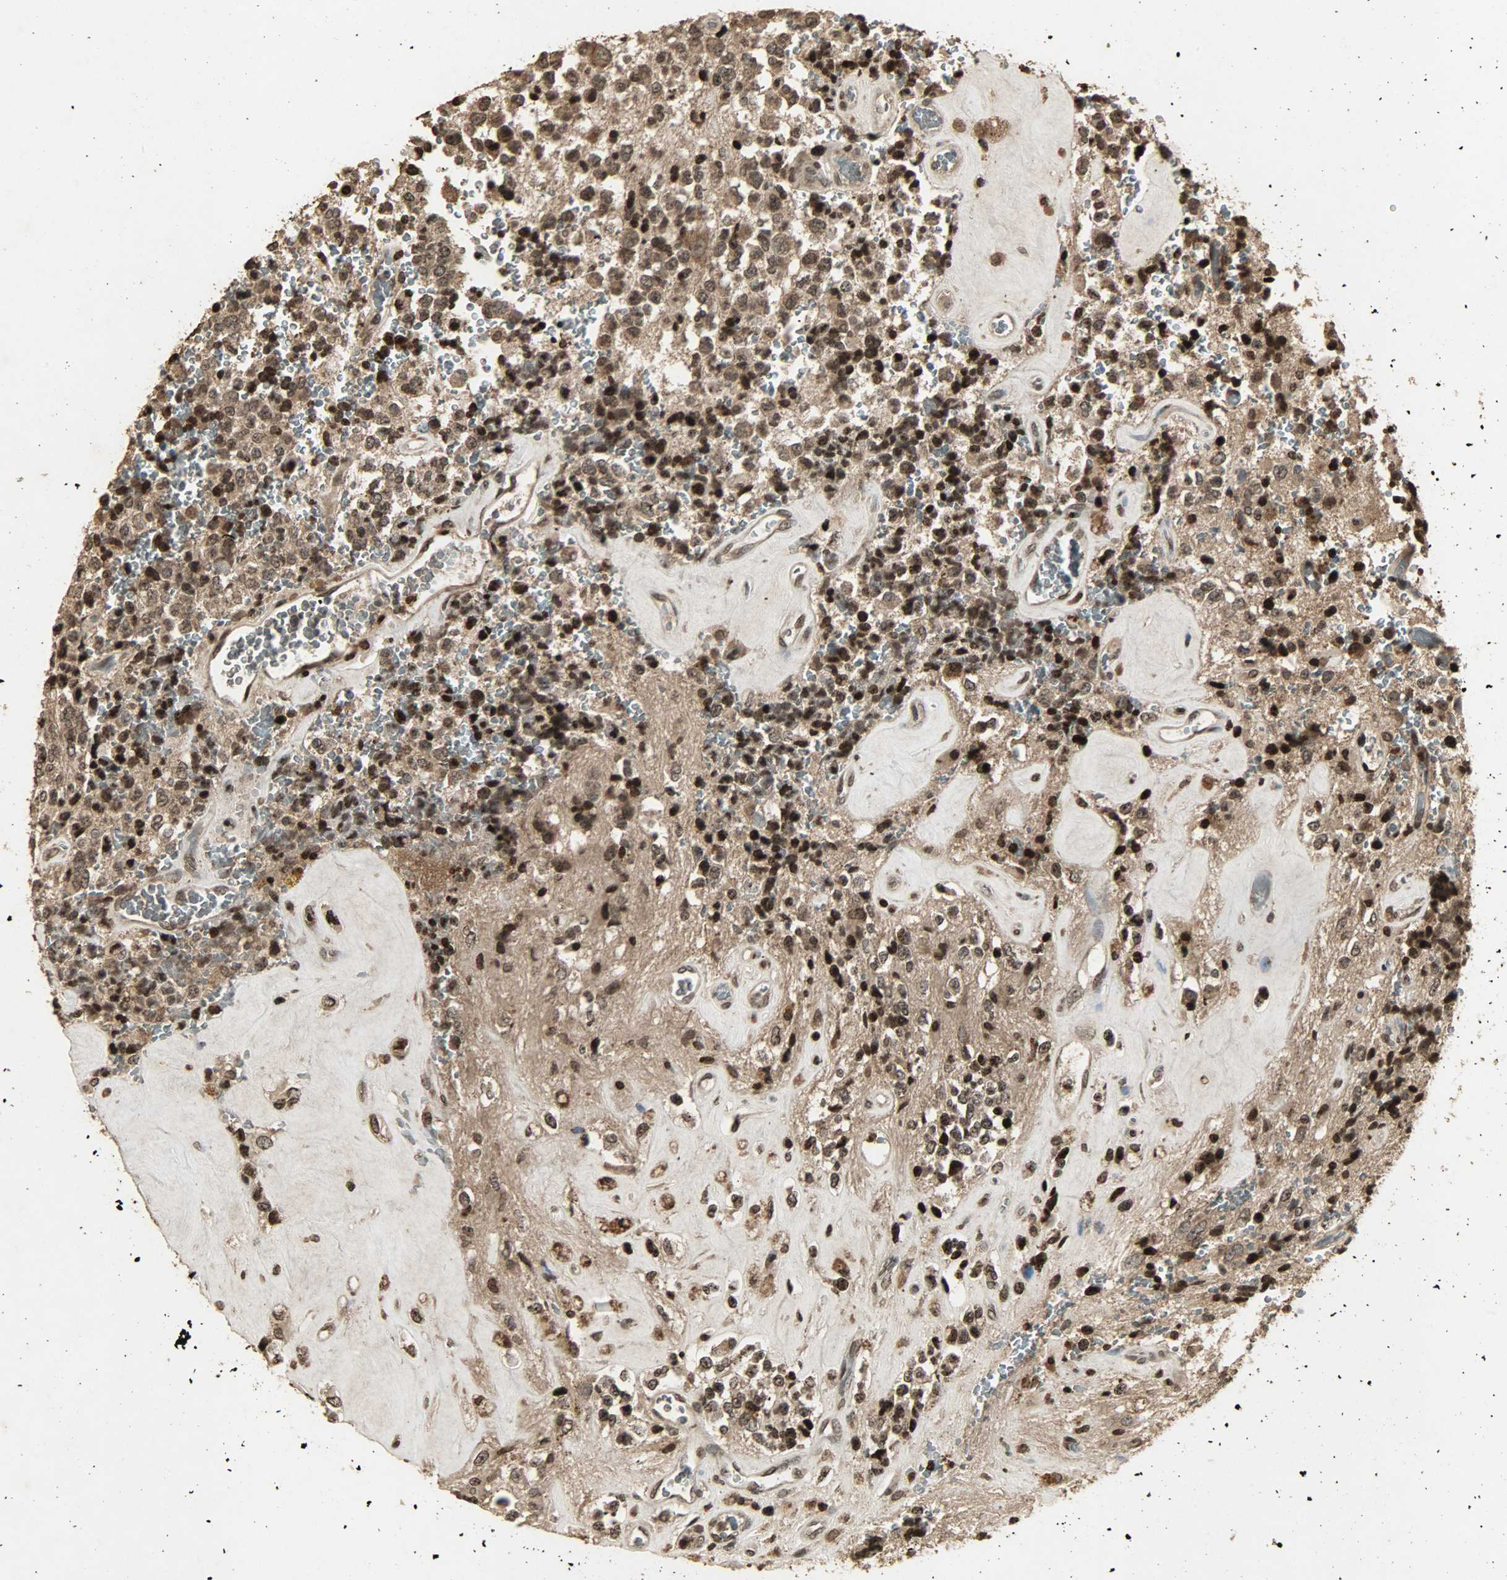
{"staining": {"intensity": "moderate", "quantity": ">75%", "location": "cytoplasmic/membranous,nuclear"}, "tissue": "glioma", "cell_type": "Tumor cells", "image_type": "cancer", "snomed": [{"axis": "morphology", "description": "Glioma, malignant, High grade"}, {"axis": "topography", "description": "pancreas cauda"}], "caption": "Immunohistochemistry (IHC) micrograph of neoplastic tissue: human malignant glioma (high-grade) stained using IHC demonstrates medium levels of moderate protein expression localized specifically in the cytoplasmic/membranous and nuclear of tumor cells, appearing as a cytoplasmic/membranous and nuclear brown color.", "gene": "PPP3R1", "patient": {"sex": "male", "age": 60}}